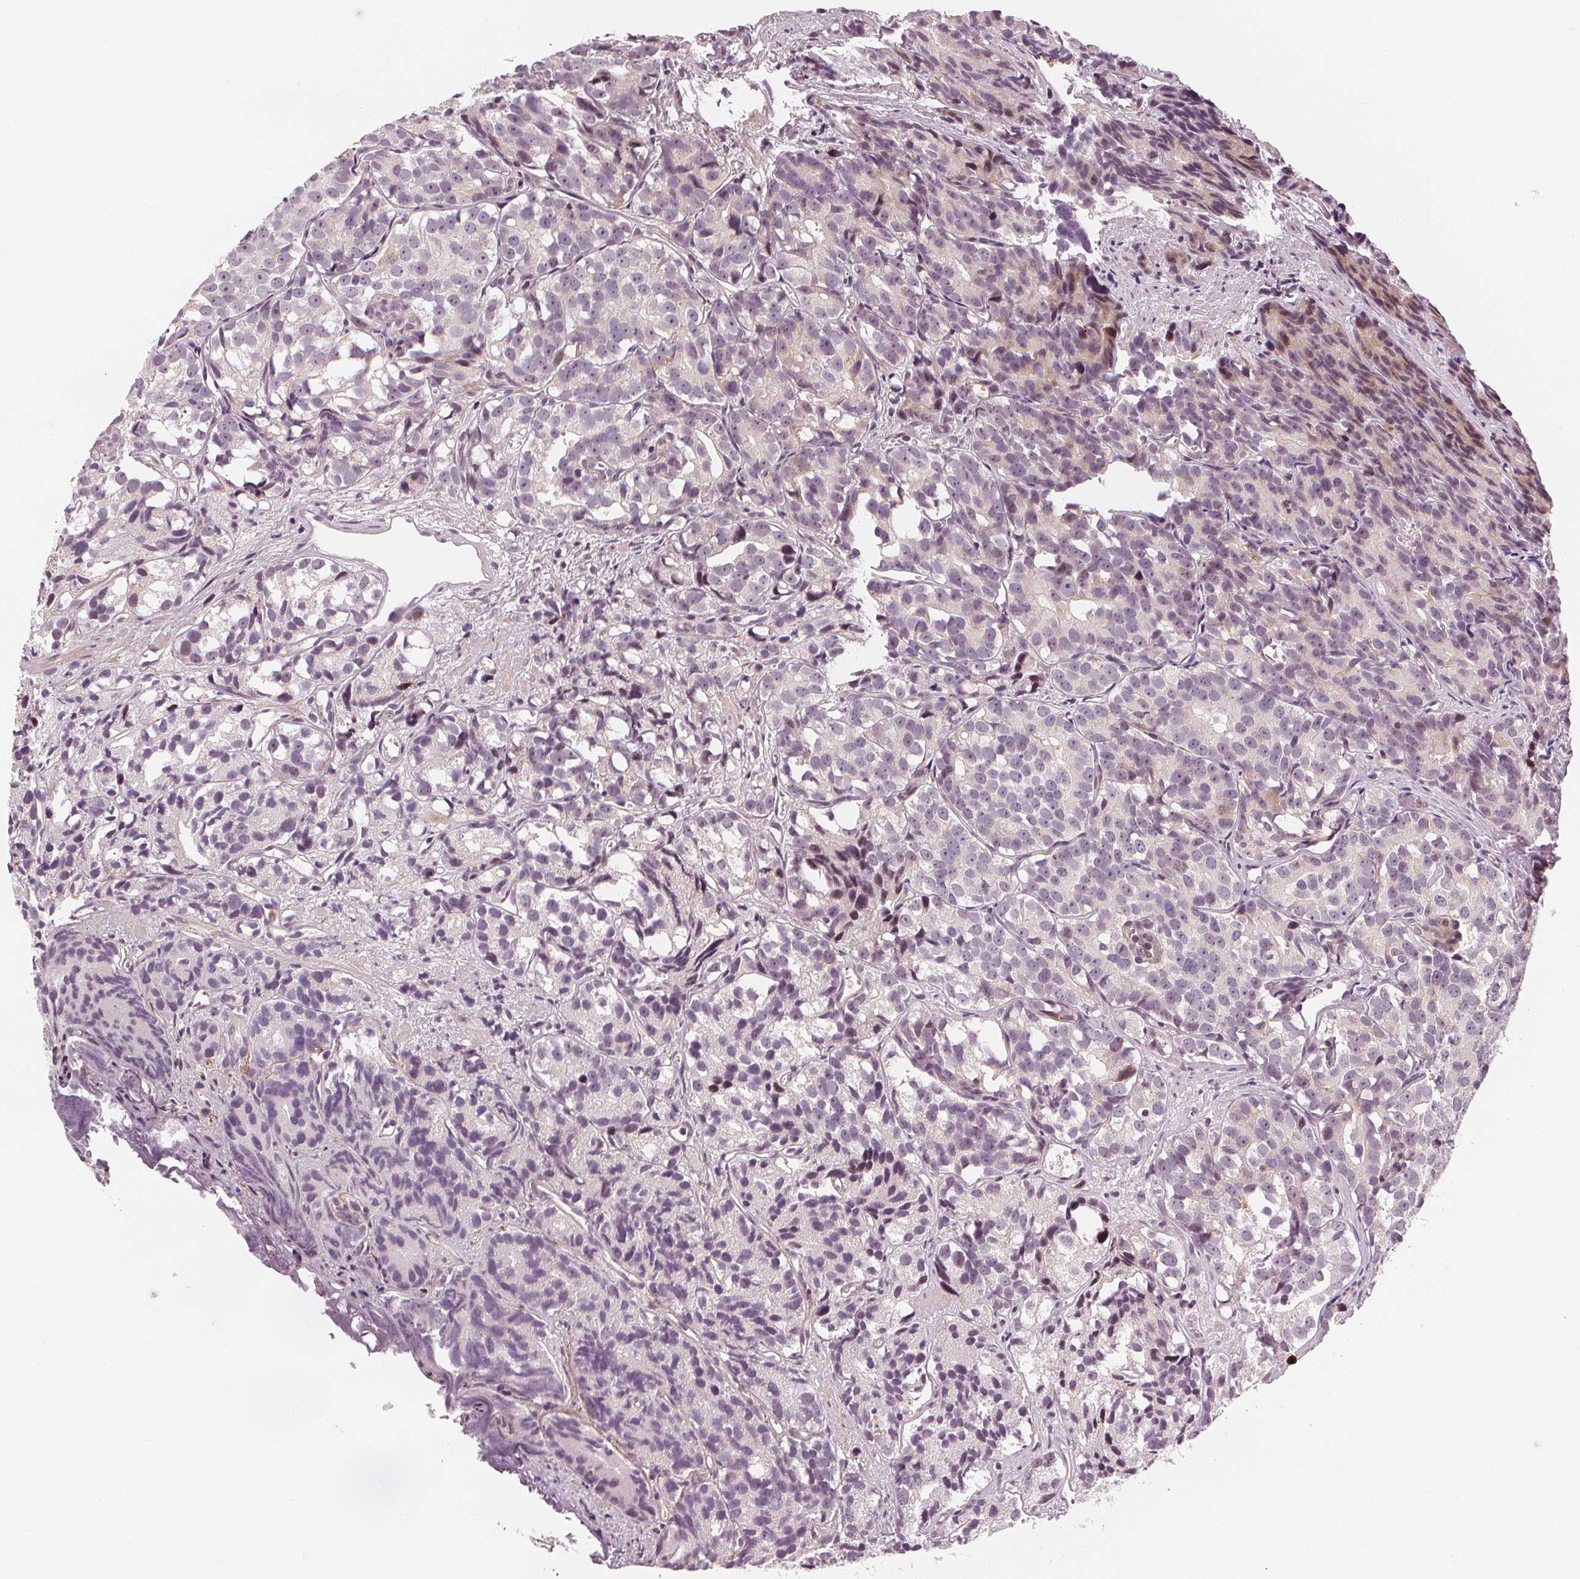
{"staining": {"intensity": "negative", "quantity": "none", "location": "none"}, "tissue": "prostate cancer", "cell_type": "Tumor cells", "image_type": "cancer", "snomed": [{"axis": "morphology", "description": "Adenocarcinoma, High grade"}, {"axis": "topography", "description": "Prostate"}], "caption": "The histopathology image exhibits no significant expression in tumor cells of prostate cancer.", "gene": "SLC34A1", "patient": {"sex": "male", "age": 77}}